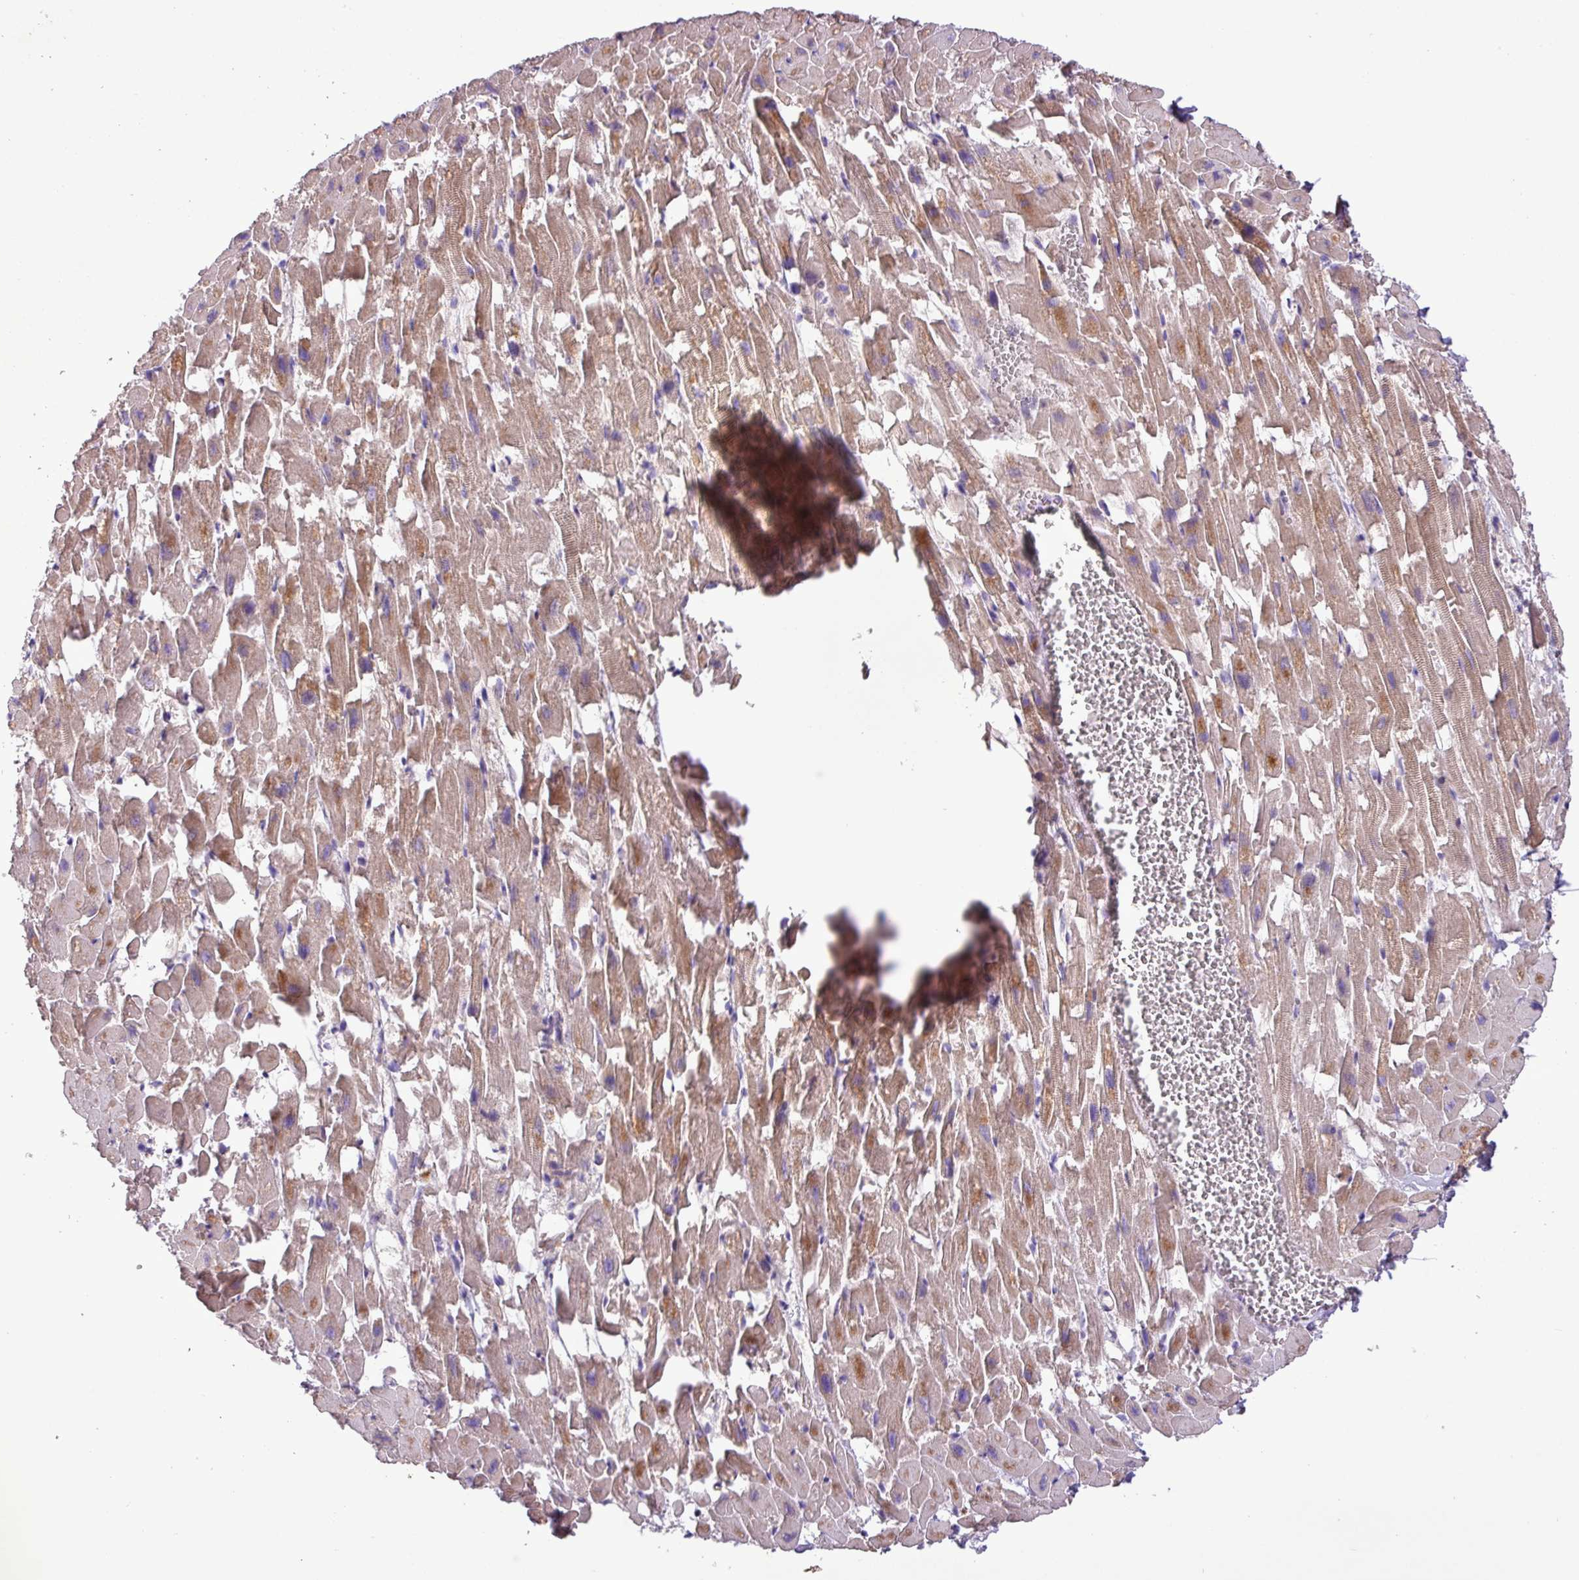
{"staining": {"intensity": "moderate", "quantity": ">75%", "location": "cytoplasmic/membranous"}, "tissue": "heart muscle", "cell_type": "Cardiomyocytes", "image_type": "normal", "snomed": [{"axis": "morphology", "description": "Normal tissue, NOS"}, {"axis": "topography", "description": "Heart"}], "caption": "Cardiomyocytes show medium levels of moderate cytoplasmic/membranous staining in approximately >75% of cells in benign heart muscle.", "gene": "TIMM10B", "patient": {"sex": "female", "age": 64}}